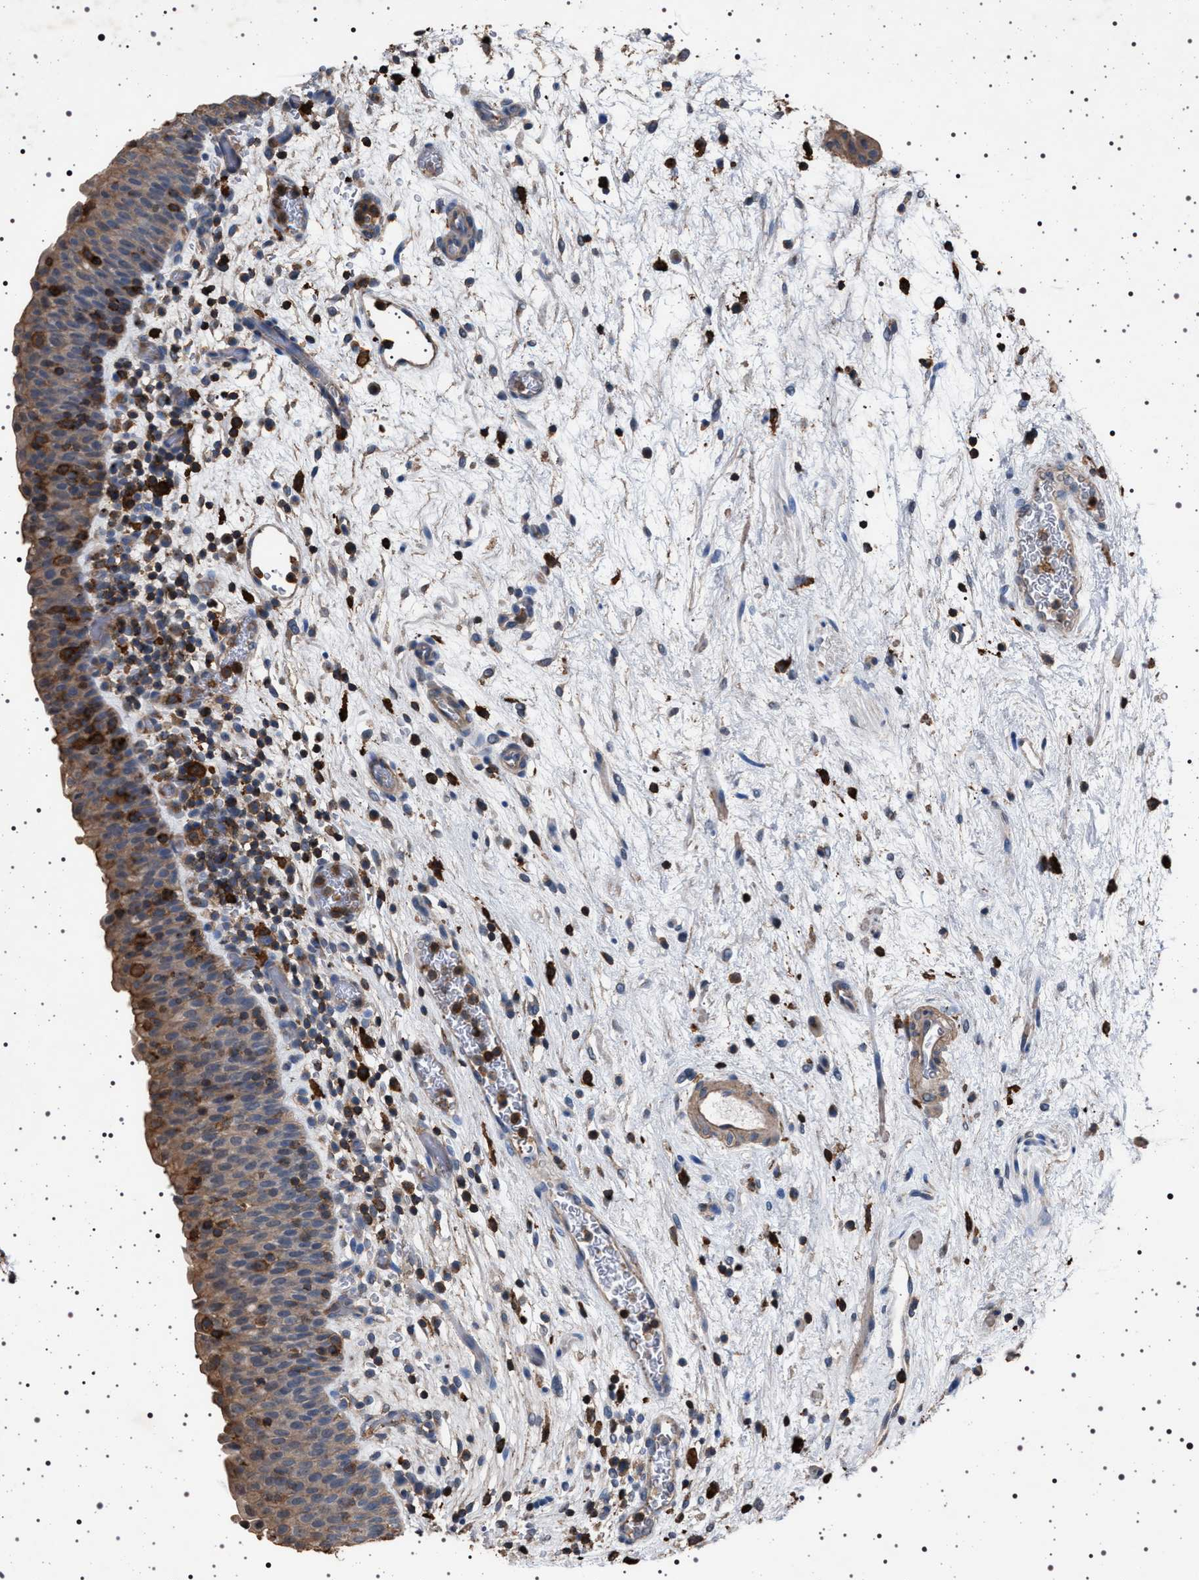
{"staining": {"intensity": "moderate", "quantity": "25%-75%", "location": "cytoplasmic/membranous"}, "tissue": "urinary bladder", "cell_type": "Urothelial cells", "image_type": "normal", "snomed": [{"axis": "morphology", "description": "Normal tissue, NOS"}, {"axis": "topography", "description": "Urinary bladder"}], "caption": "Protein staining of unremarkable urinary bladder demonstrates moderate cytoplasmic/membranous staining in about 25%-75% of urothelial cells. (DAB (3,3'-diaminobenzidine) = brown stain, brightfield microscopy at high magnification).", "gene": "SMAP2", "patient": {"sex": "male", "age": 37}}